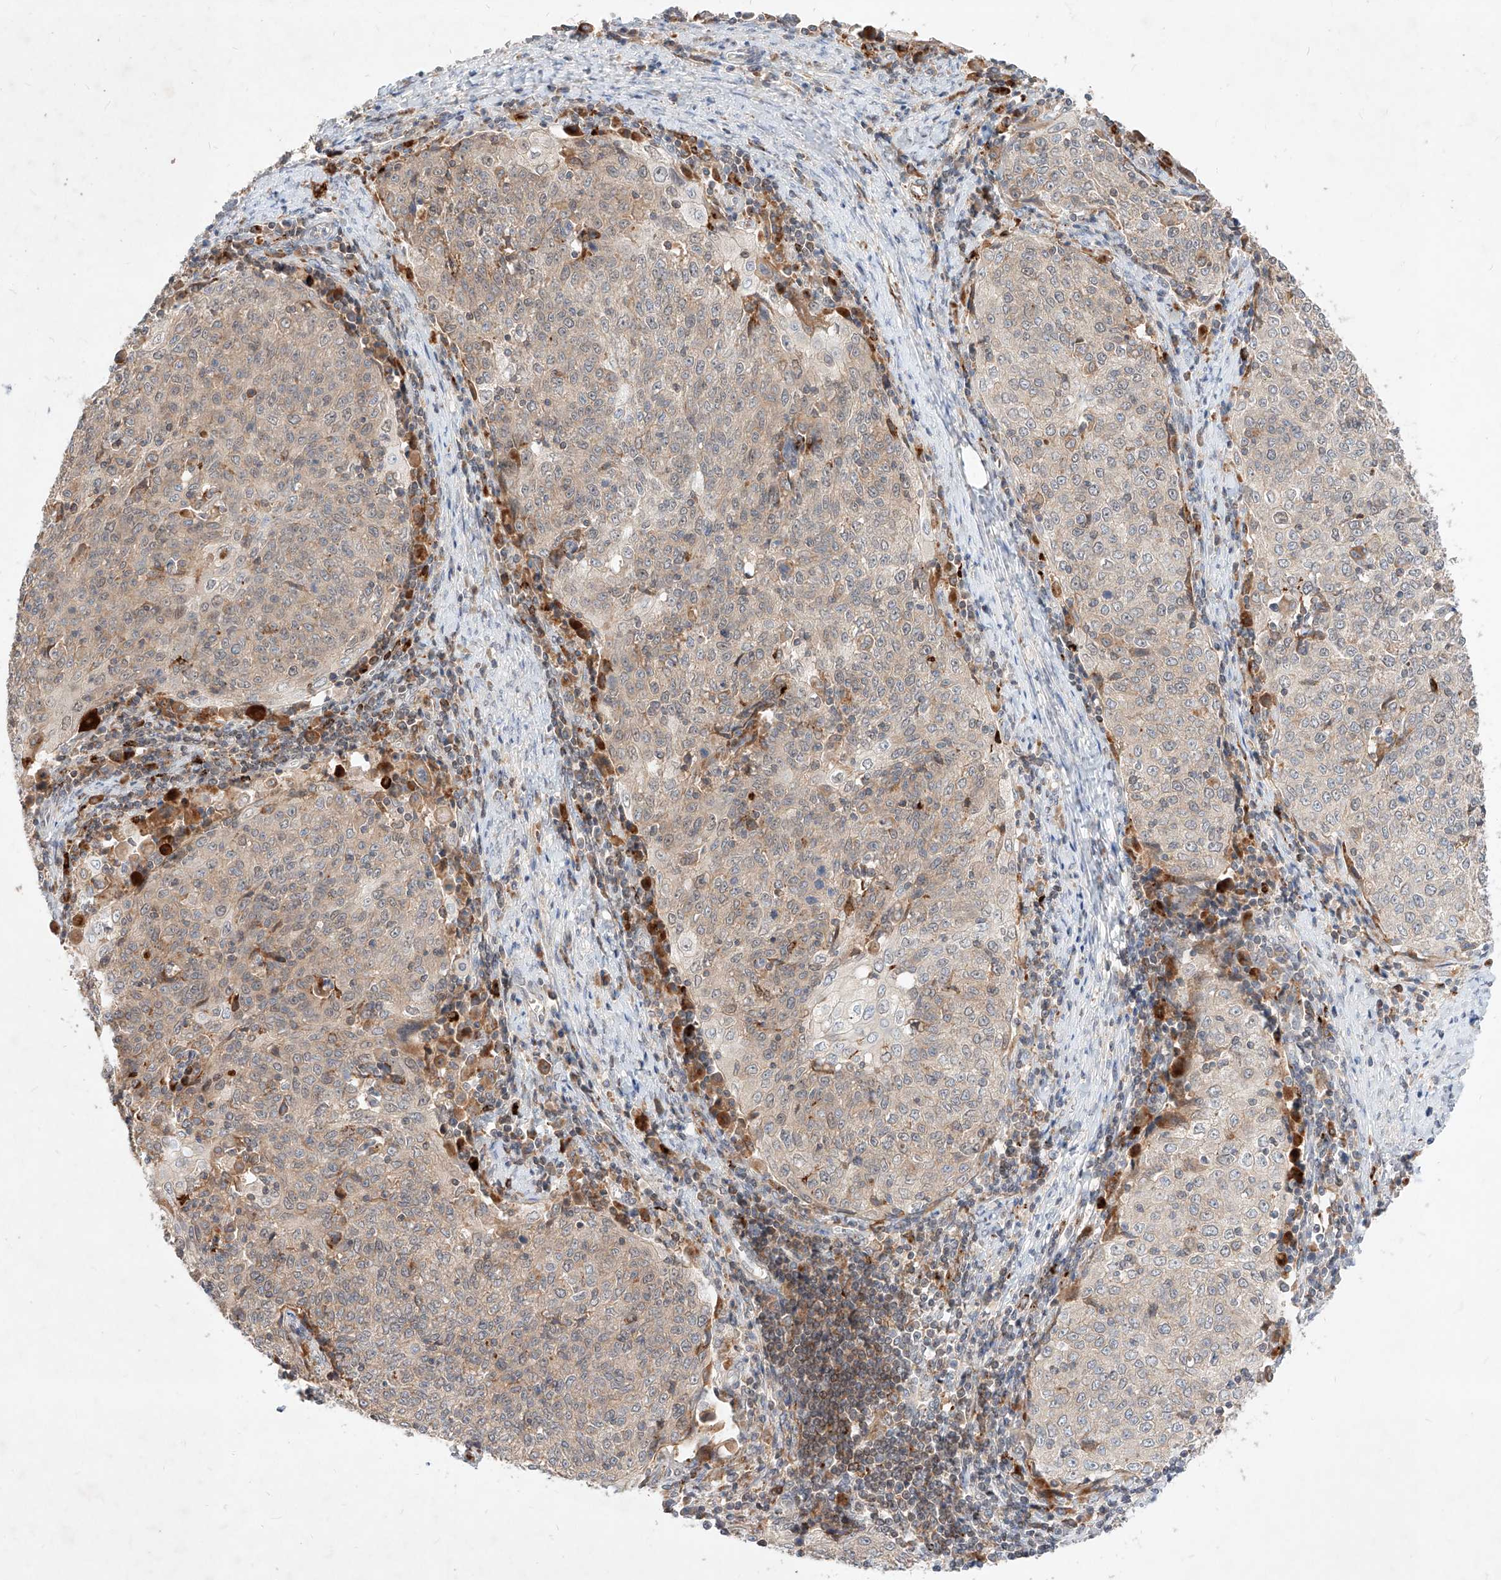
{"staining": {"intensity": "weak", "quantity": "25%-75%", "location": "cytoplasmic/membranous"}, "tissue": "cervical cancer", "cell_type": "Tumor cells", "image_type": "cancer", "snomed": [{"axis": "morphology", "description": "Squamous cell carcinoma, NOS"}, {"axis": "topography", "description": "Cervix"}], "caption": "A photomicrograph showing weak cytoplasmic/membranous staining in approximately 25%-75% of tumor cells in cervical cancer (squamous cell carcinoma), as visualized by brown immunohistochemical staining.", "gene": "TSNAX", "patient": {"sex": "female", "age": 48}}